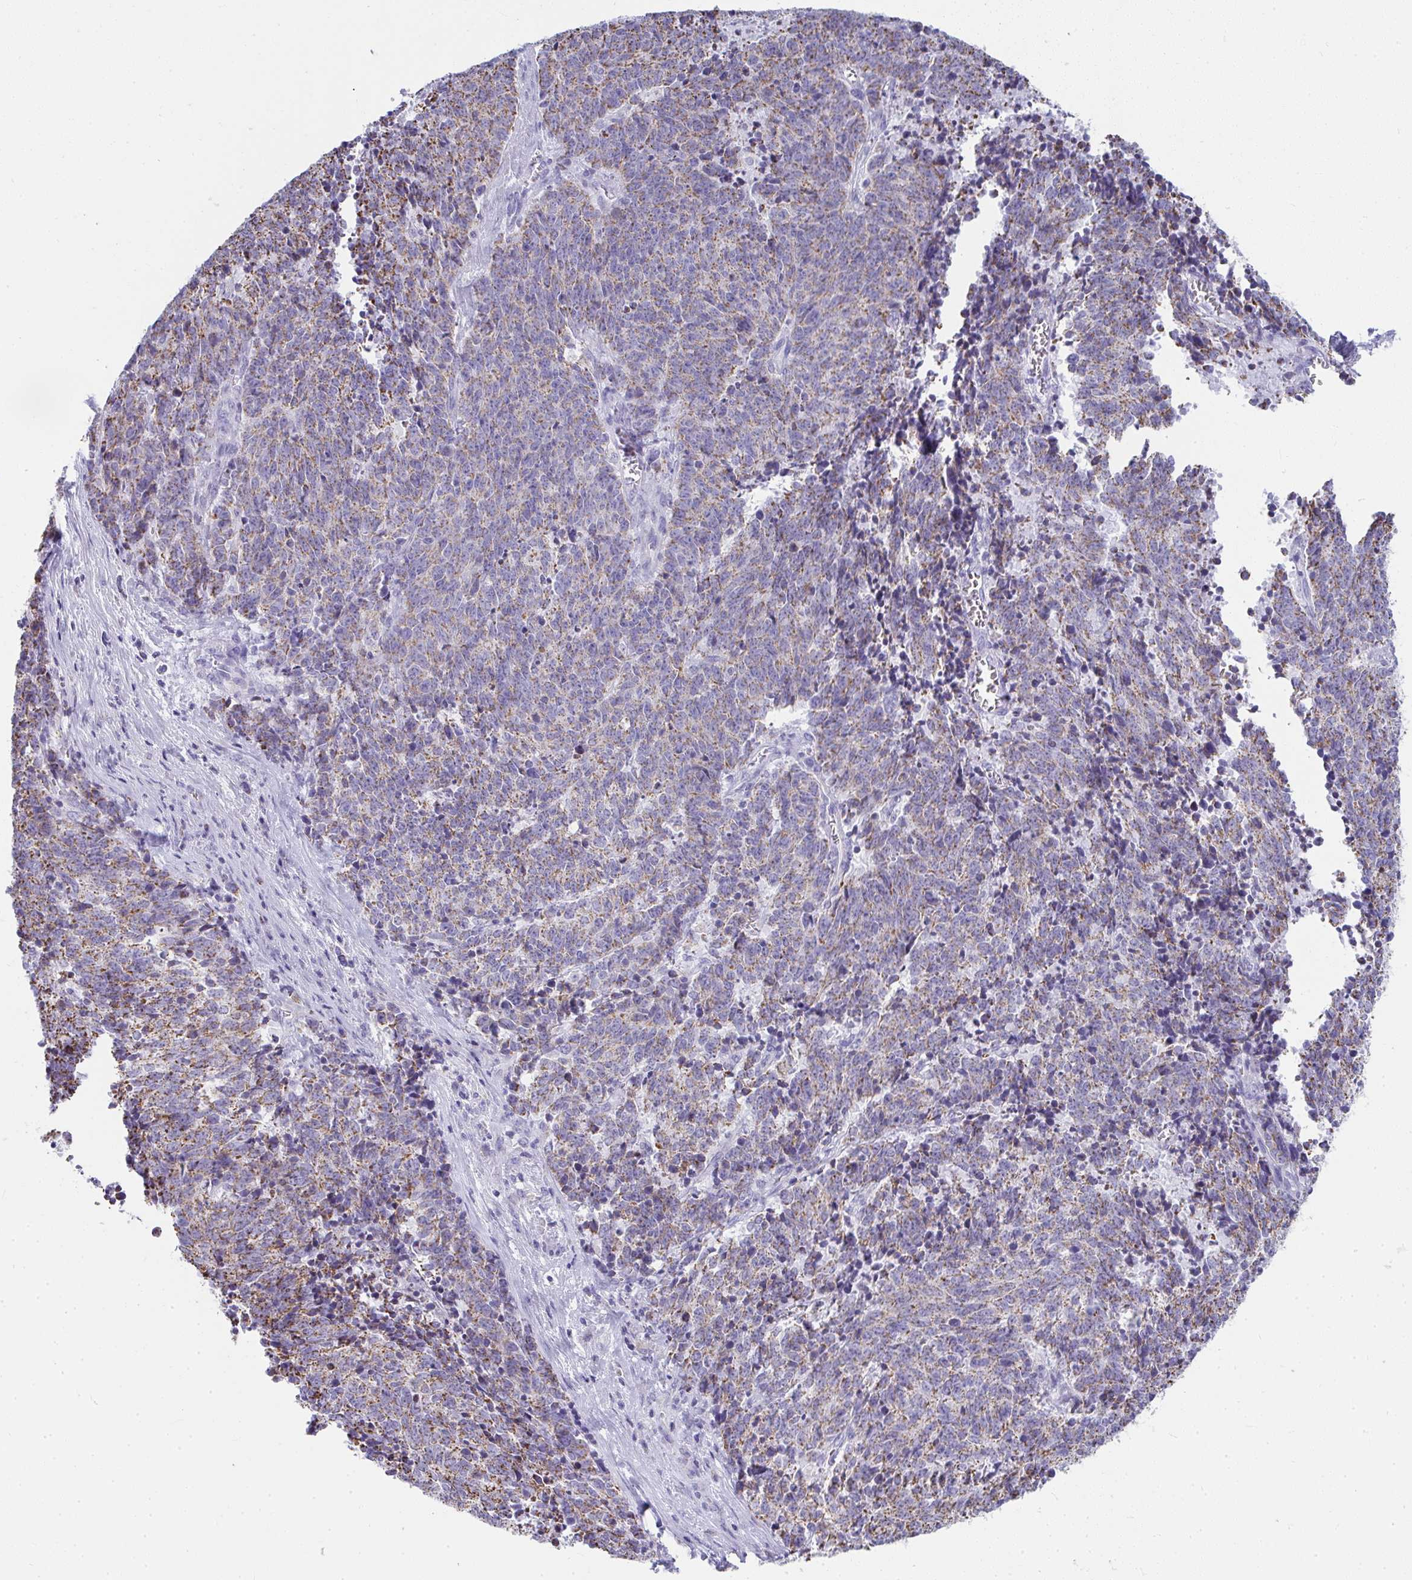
{"staining": {"intensity": "moderate", "quantity": "25%-75%", "location": "cytoplasmic/membranous"}, "tissue": "cervical cancer", "cell_type": "Tumor cells", "image_type": "cancer", "snomed": [{"axis": "morphology", "description": "Squamous cell carcinoma, NOS"}, {"axis": "topography", "description": "Cervix"}], "caption": "About 25%-75% of tumor cells in human cervical cancer exhibit moderate cytoplasmic/membranous protein staining as visualized by brown immunohistochemical staining.", "gene": "SLC6A1", "patient": {"sex": "female", "age": 29}}